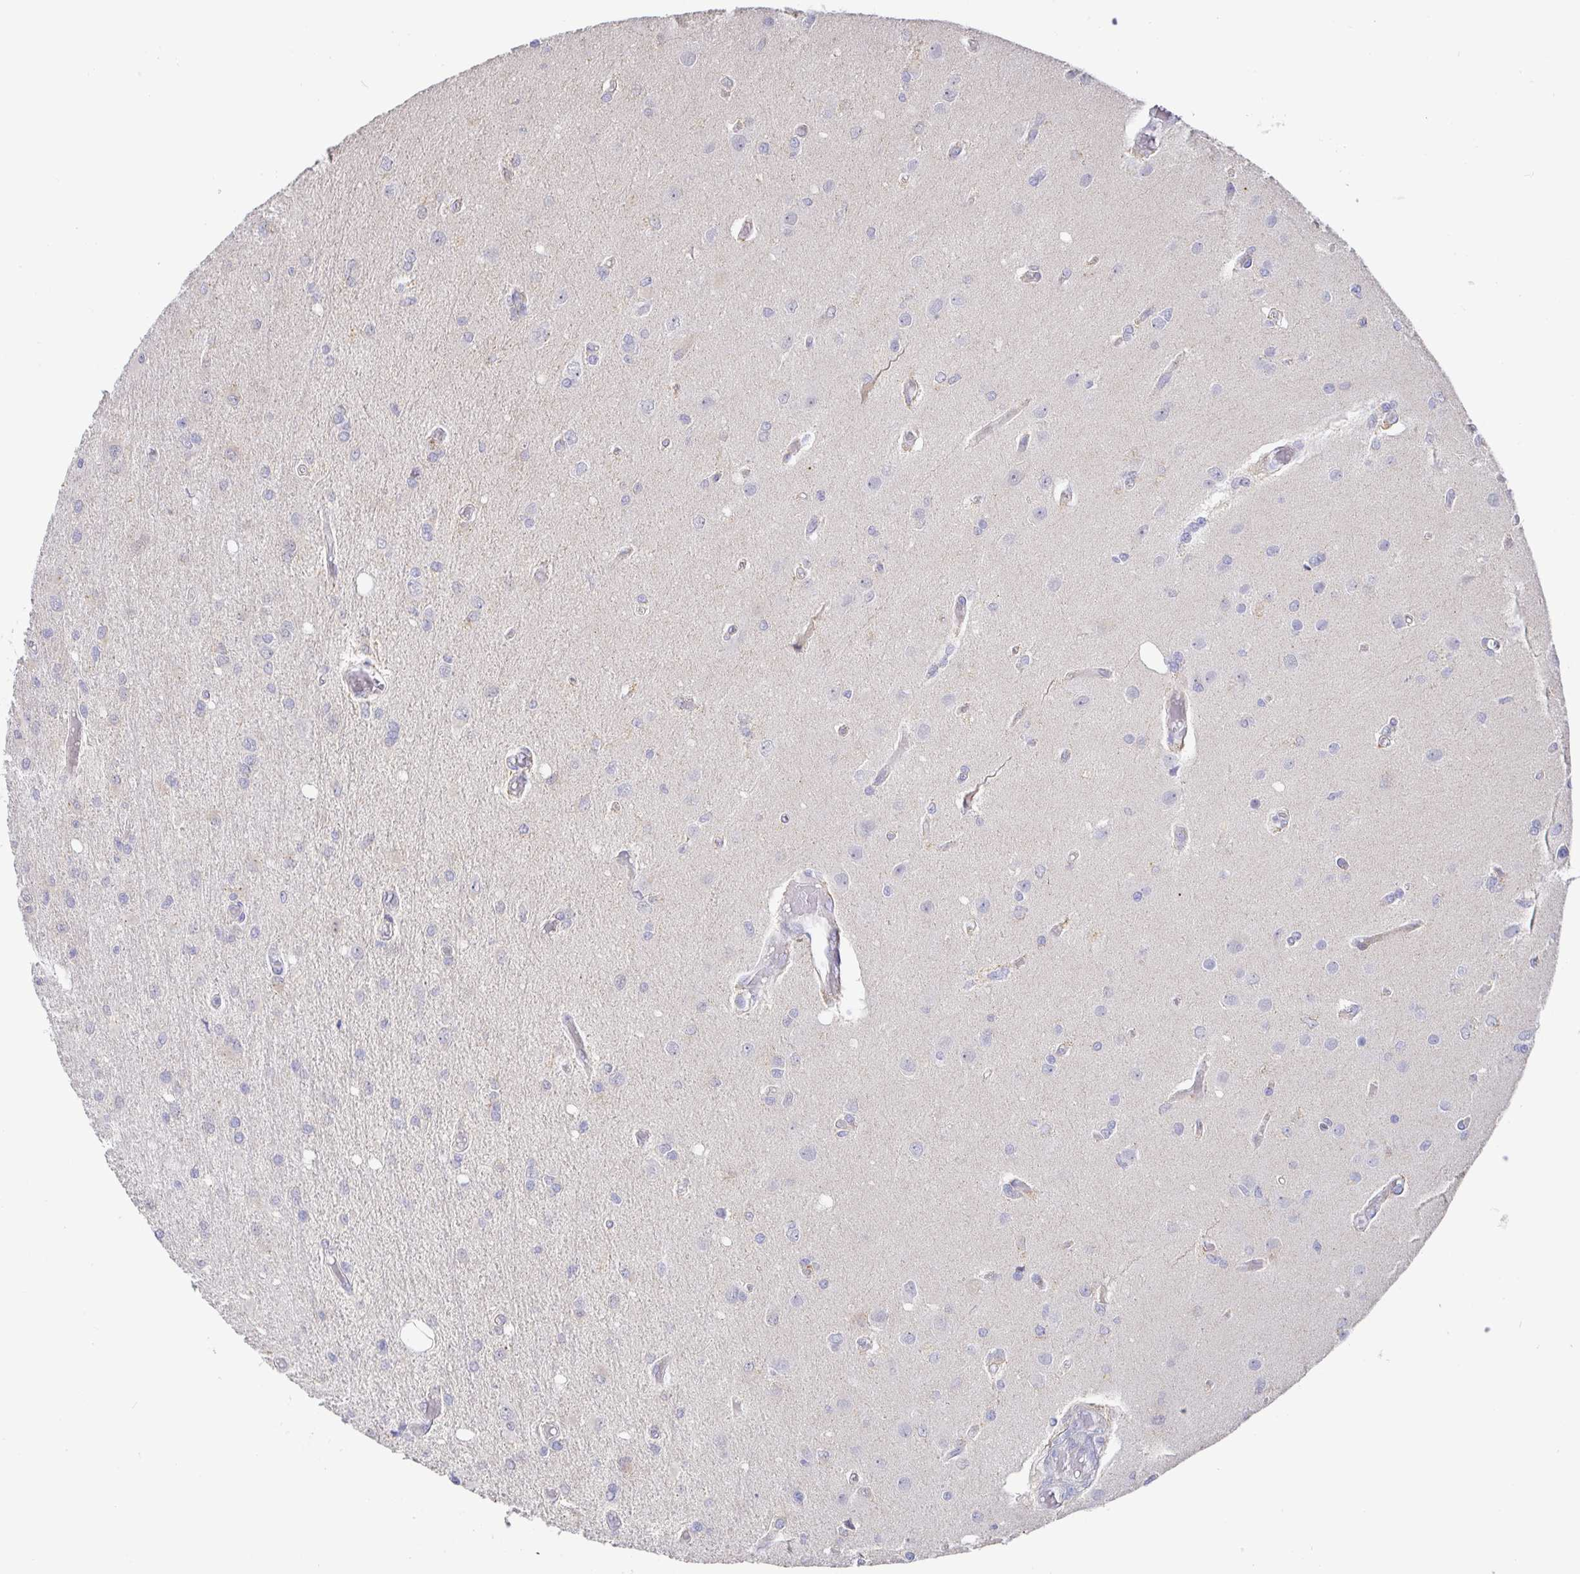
{"staining": {"intensity": "negative", "quantity": "none", "location": "none"}, "tissue": "glioma", "cell_type": "Tumor cells", "image_type": "cancer", "snomed": [{"axis": "morphology", "description": "Glioma, malignant, High grade"}, {"axis": "topography", "description": "Brain"}], "caption": "Tumor cells are negative for brown protein staining in malignant glioma (high-grade).", "gene": "CIT", "patient": {"sex": "female", "age": 70}}